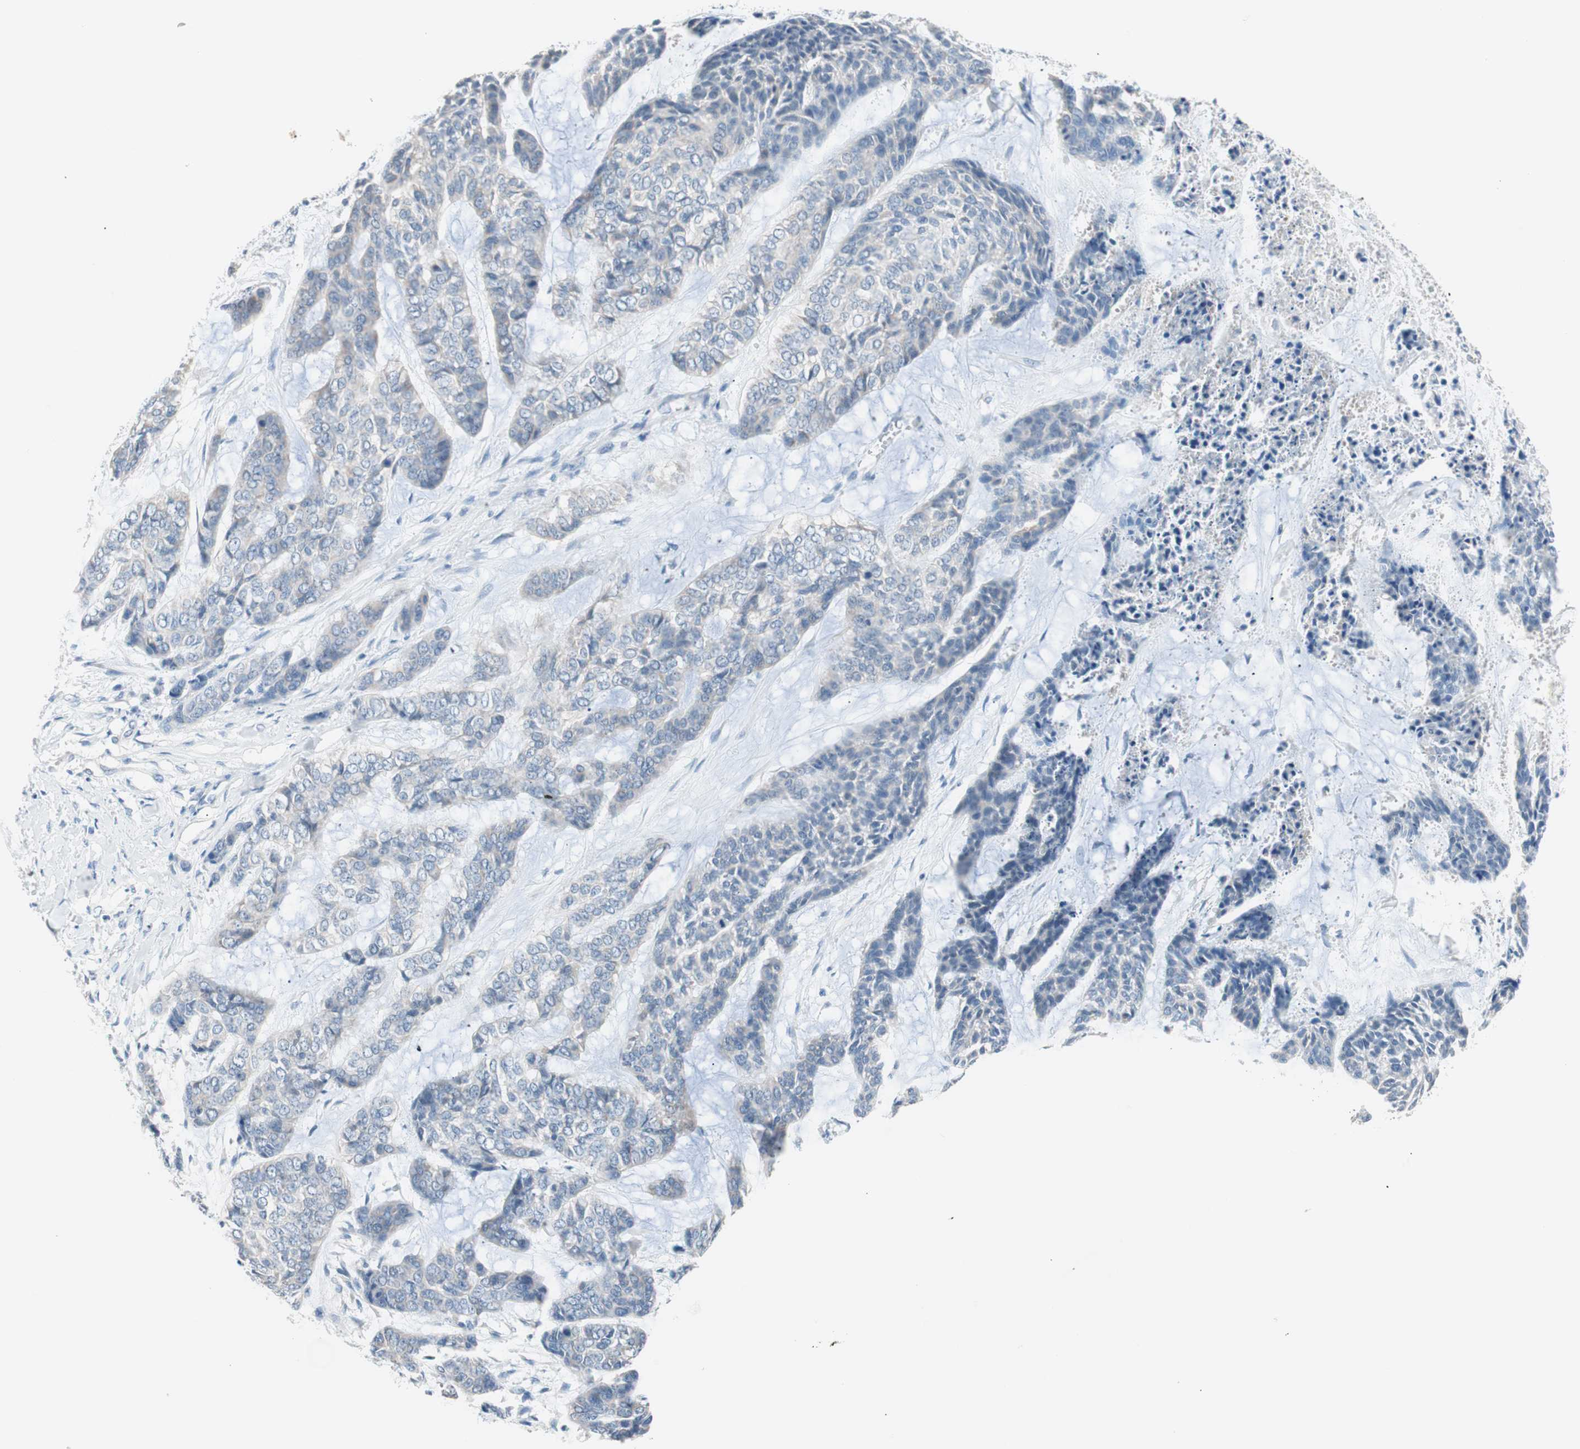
{"staining": {"intensity": "negative", "quantity": "none", "location": "none"}, "tissue": "skin cancer", "cell_type": "Tumor cells", "image_type": "cancer", "snomed": [{"axis": "morphology", "description": "Basal cell carcinoma"}, {"axis": "topography", "description": "Skin"}], "caption": "Histopathology image shows no protein positivity in tumor cells of skin cancer (basal cell carcinoma) tissue. (Immunohistochemistry (ihc), brightfield microscopy, high magnification).", "gene": "VIL1", "patient": {"sex": "female", "age": 64}}